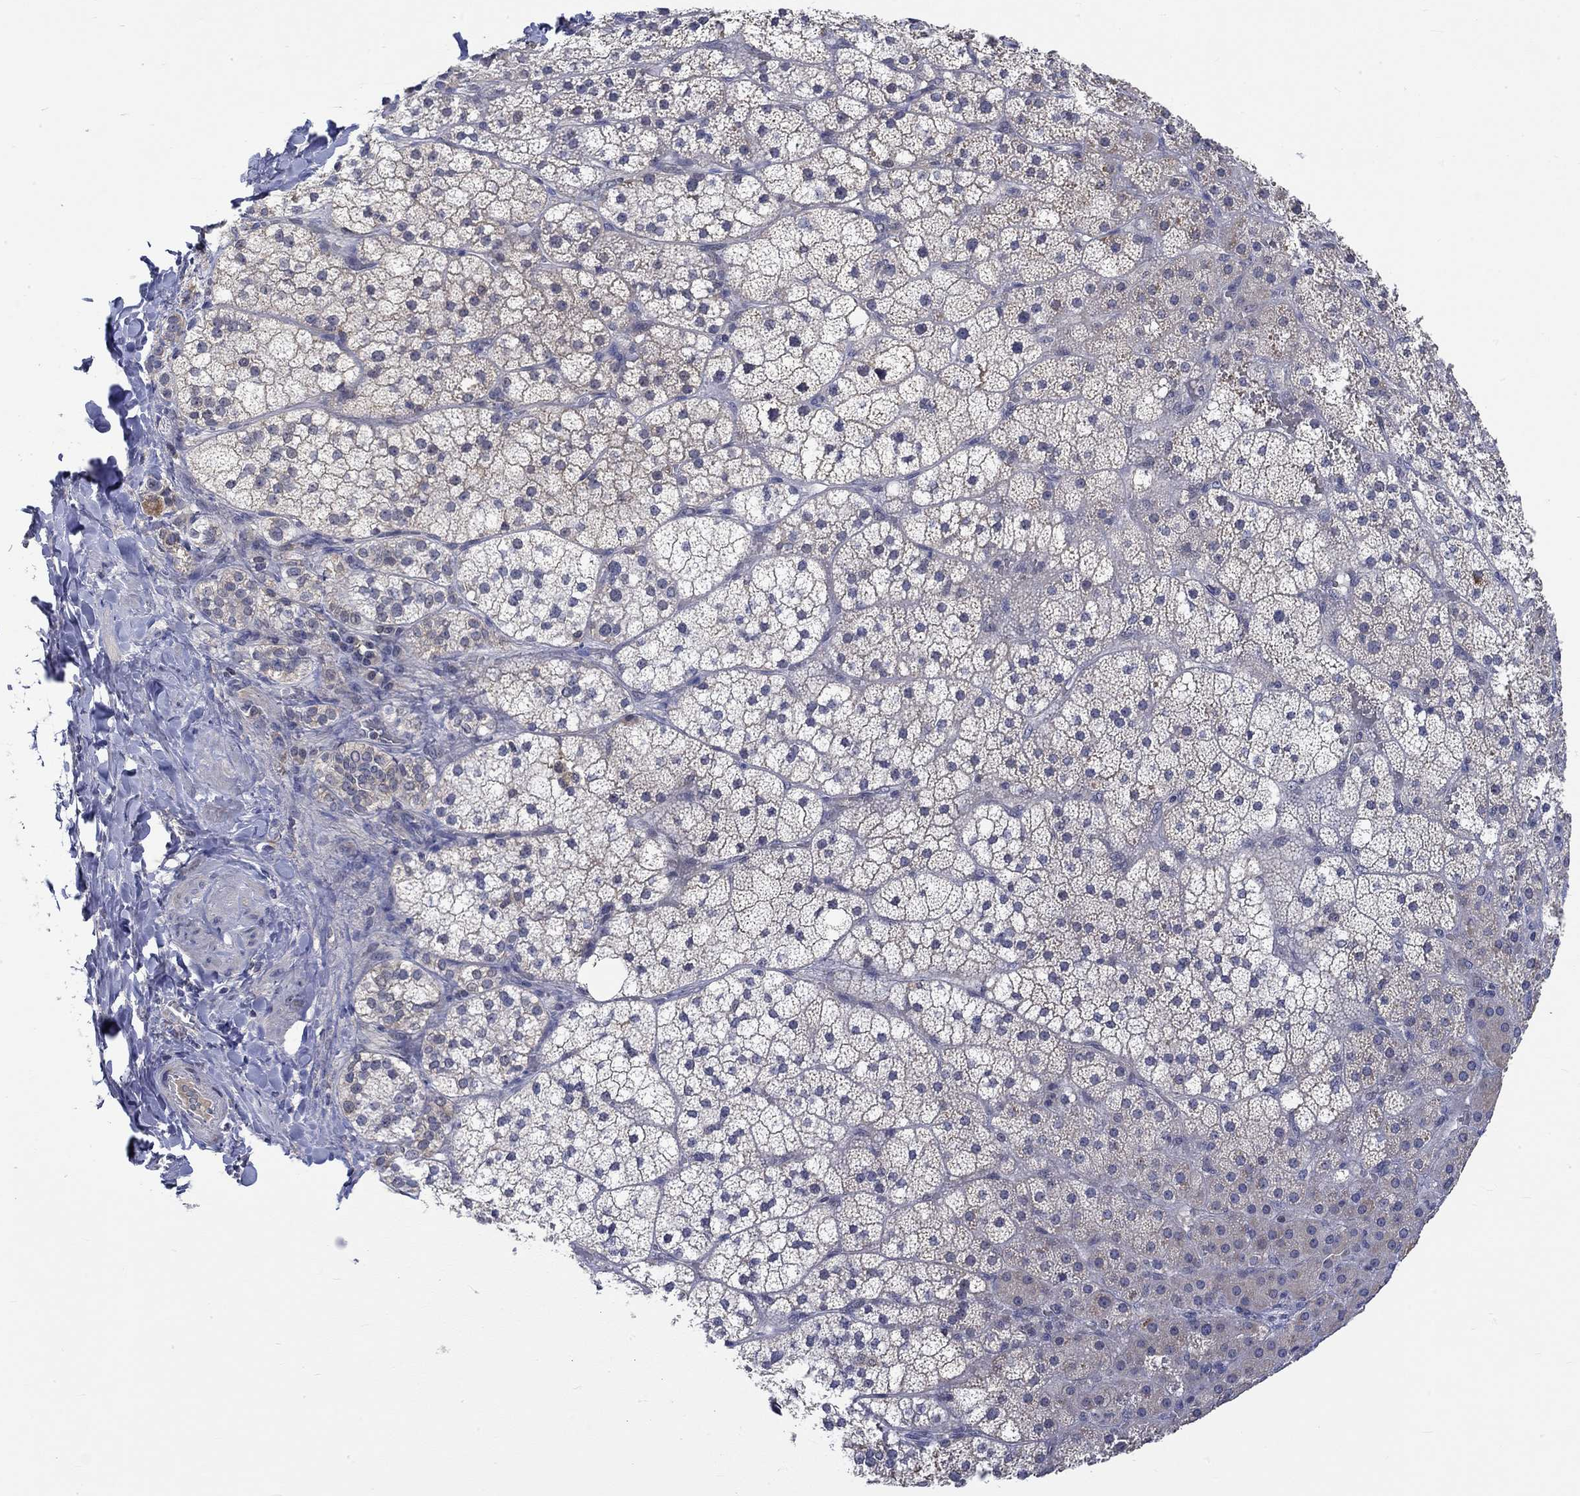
{"staining": {"intensity": "moderate", "quantity": "<25%", "location": "cytoplasmic/membranous"}, "tissue": "adrenal gland", "cell_type": "Glandular cells", "image_type": "normal", "snomed": [{"axis": "morphology", "description": "Normal tissue, NOS"}, {"axis": "topography", "description": "Adrenal gland"}], "caption": "Protein staining shows moderate cytoplasmic/membranous staining in approximately <25% of glandular cells in benign adrenal gland.", "gene": "WASF1", "patient": {"sex": "male", "age": 53}}